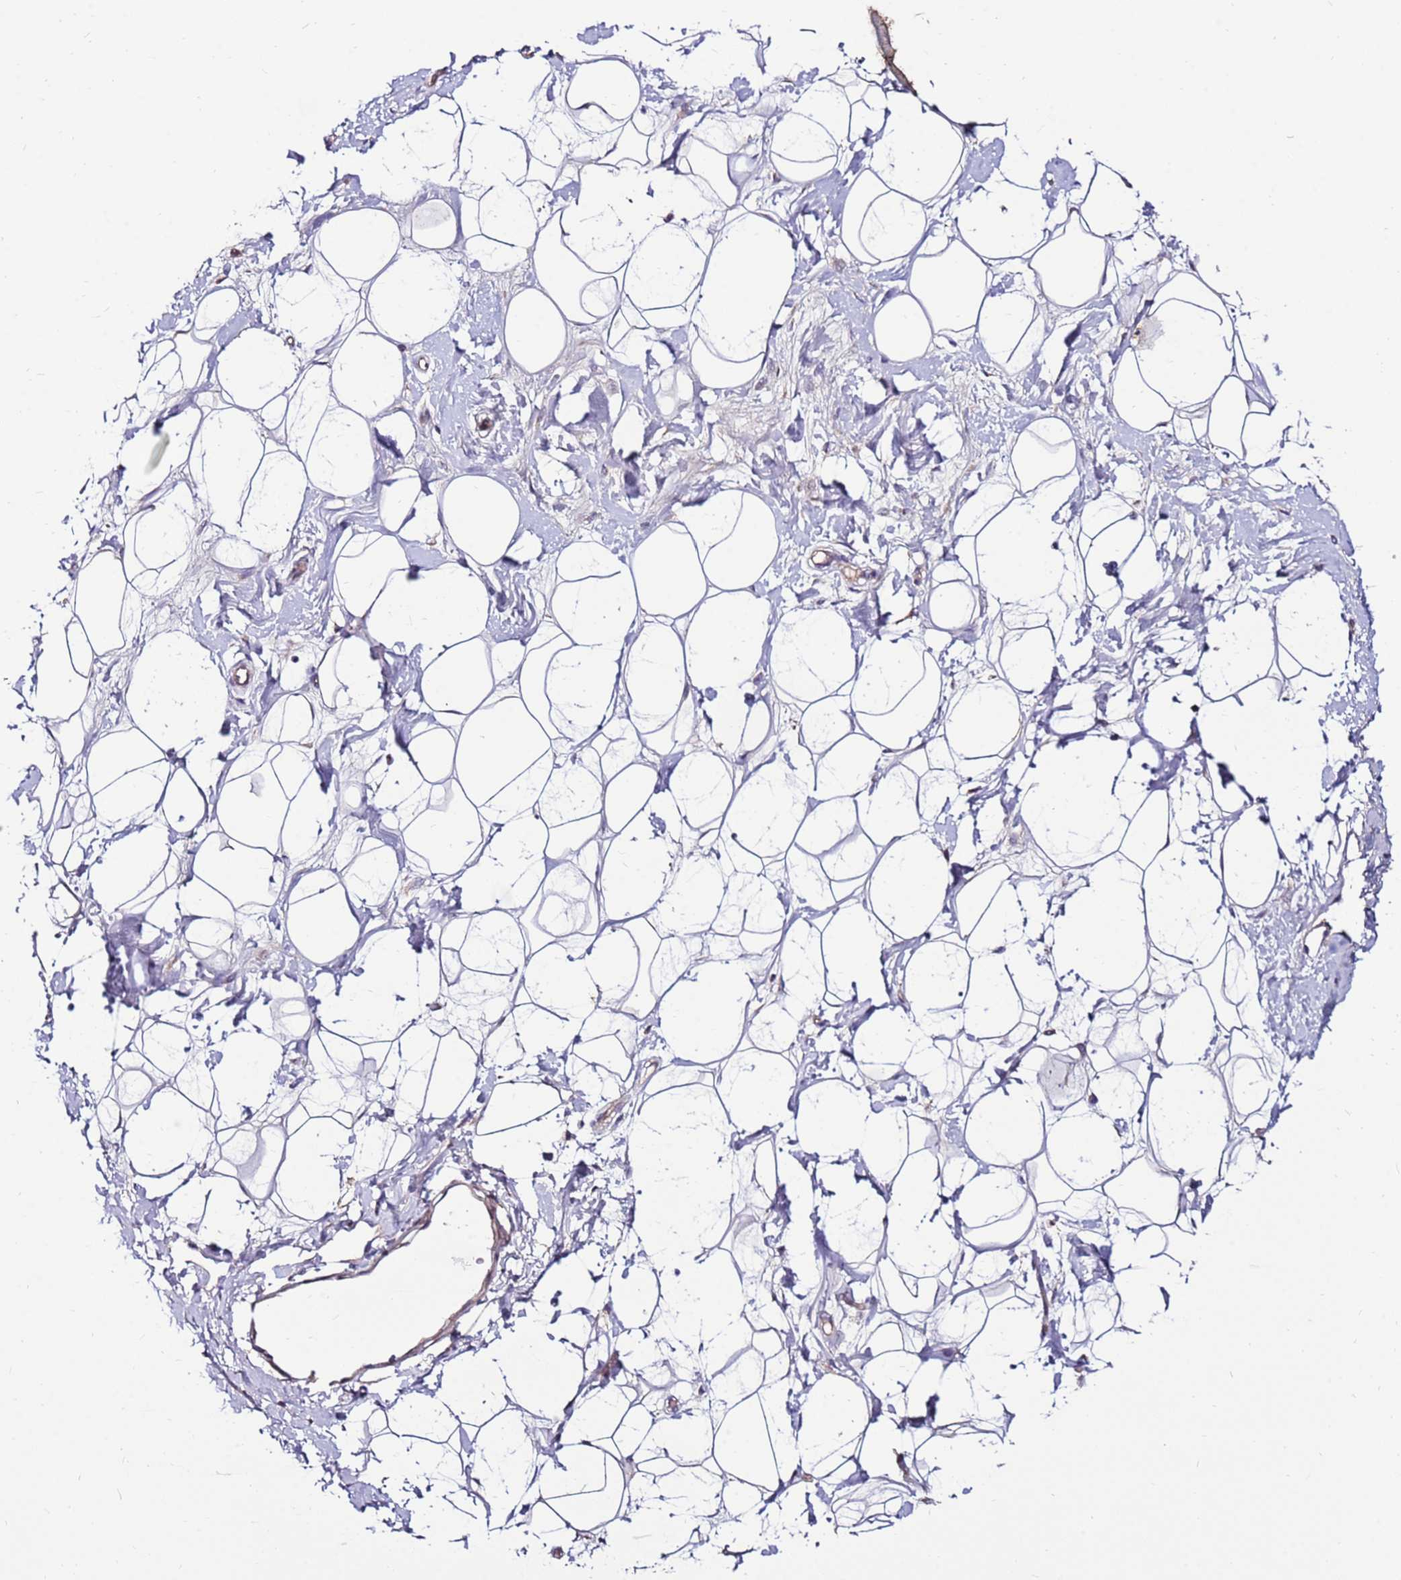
{"staining": {"intensity": "negative", "quantity": "none", "location": "none"}, "tissue": "adipose tissue", "cell_type": "Adipocytes", "image_type": "normal", "snomed": [{"axis": "morphology", "description": "Normal tissue, NOS"}, {"axis": "topography", "description": "Breast"}], "caption": "Immunohistochemistry (IHC) micrograph of unremarkable adipose tissue: adipose tissue stained with DAB exhibits no significant protein expression in adipocytes.", "gene": "SLC44A4", "patient": {"sex": "female", "age": 26}}